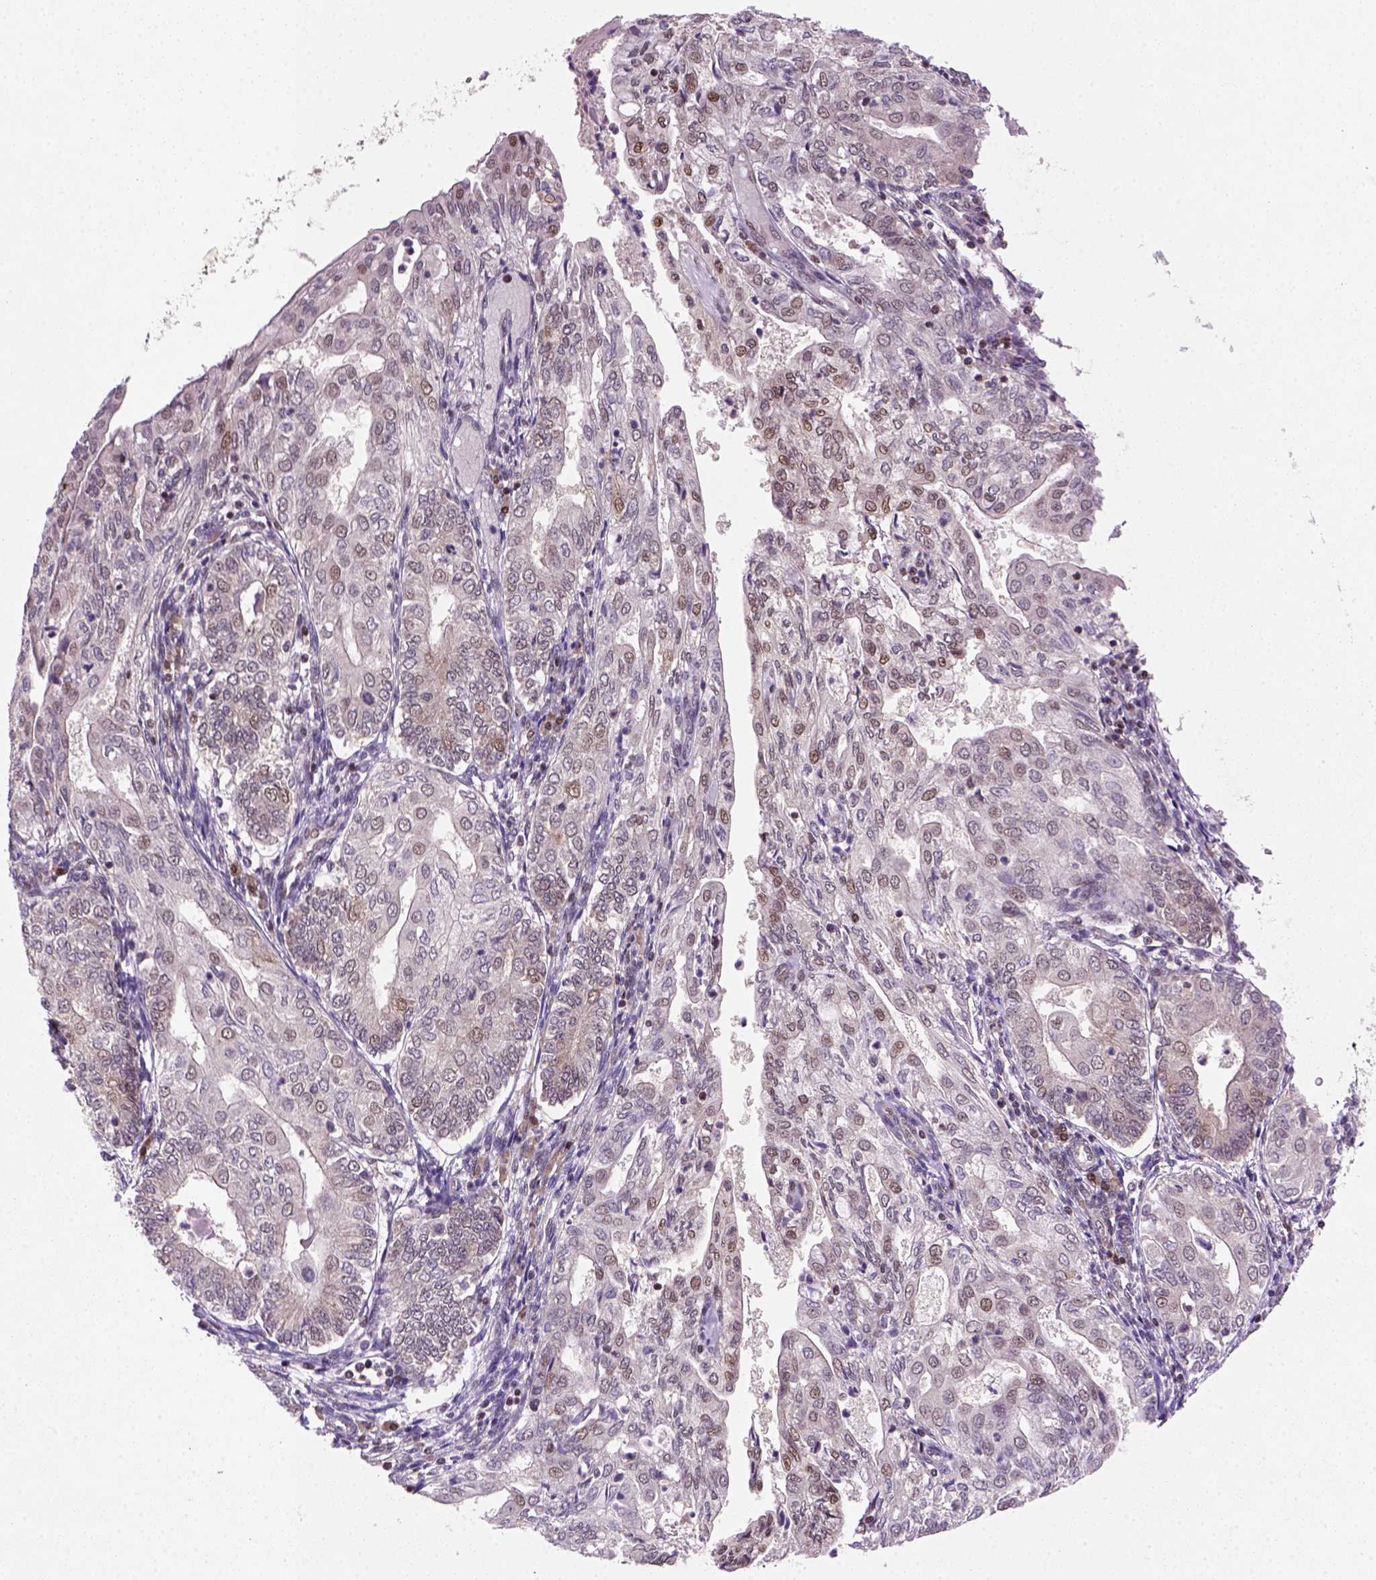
{"staining": {"intensity": "moderate", "quantity": "25%-75%", "location": "nuclear"}, "tissue": "endometrial cancer", "cell_type": "Tumor cells", "image_type": "cancer", "snomed": [{"axis": "morphology", "description": "Adenocarcinoma, NOS"}, {"axis": "topography", "description": "Endometrium"}], "caption": "This image reveals immunohistochemistry staining of endometrial adenocarcinoma, with medium moderate nuclear staining in about 25%-75% of tumor cells.", "gene": "MGMT", "patient": {"sex": "female", "age": 68}}